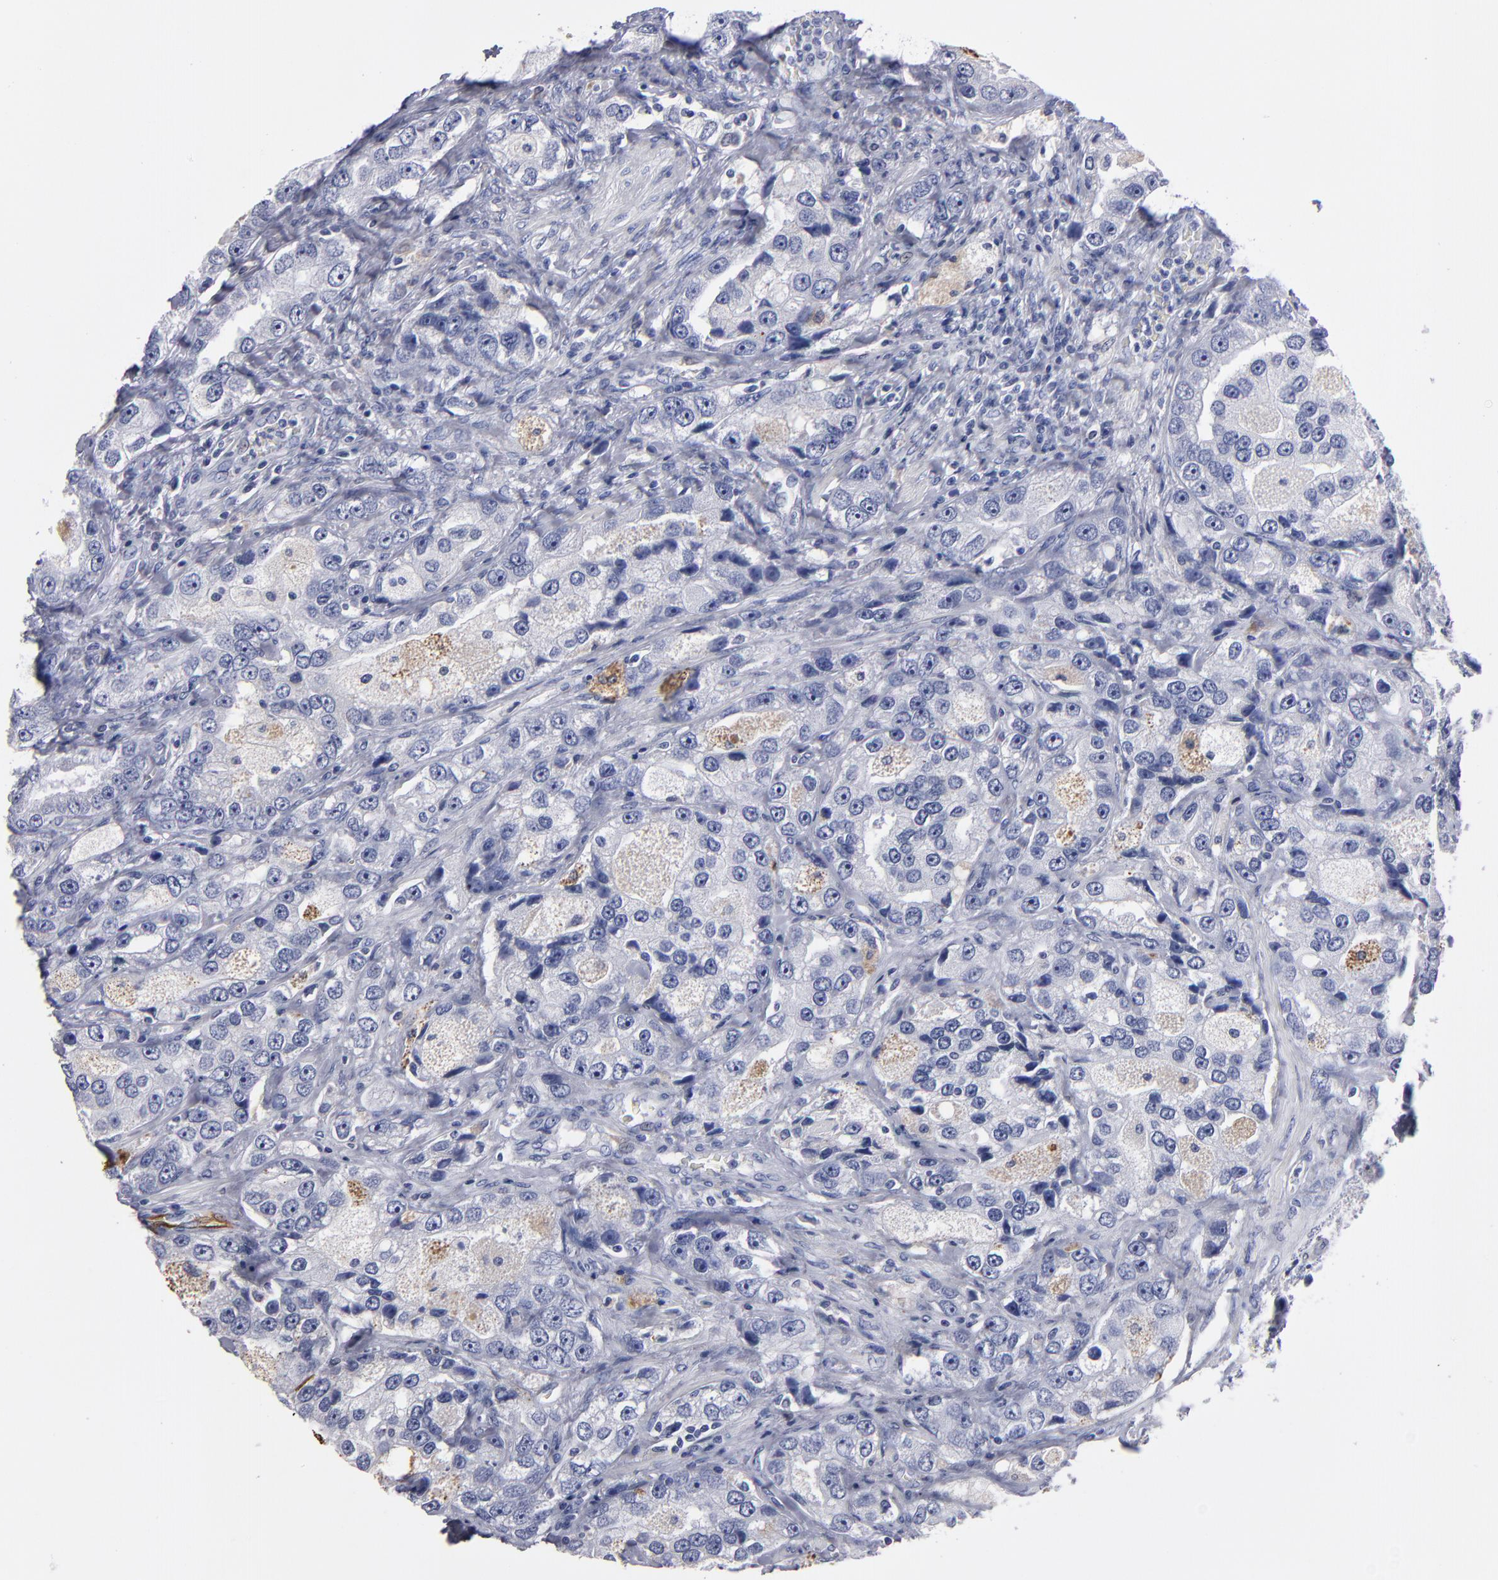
{"staining": {"intensity": "negative", "quantity": "none", "location": "none"}, "tissue": "prostate cancer", "cell_type": "Tumor cells", "image_type": "cancer", "snomed": [{"axis": "morphology", "description": "Adenocarcinoma, High grade"}, {"axis": "topography", "description": "Prostate"}], "caption": "An IHC micrograph of adenocarcinoma (high-grade) (prostate) is shown. There is no staining in tumor cells of adenocarcinoma (high-grade) (prostate). (Brightfield microscopy of DAB immunohistochemistry at high magnification).", "gene": "FABP4", "patient": {"sex": "male", "age": 63}}